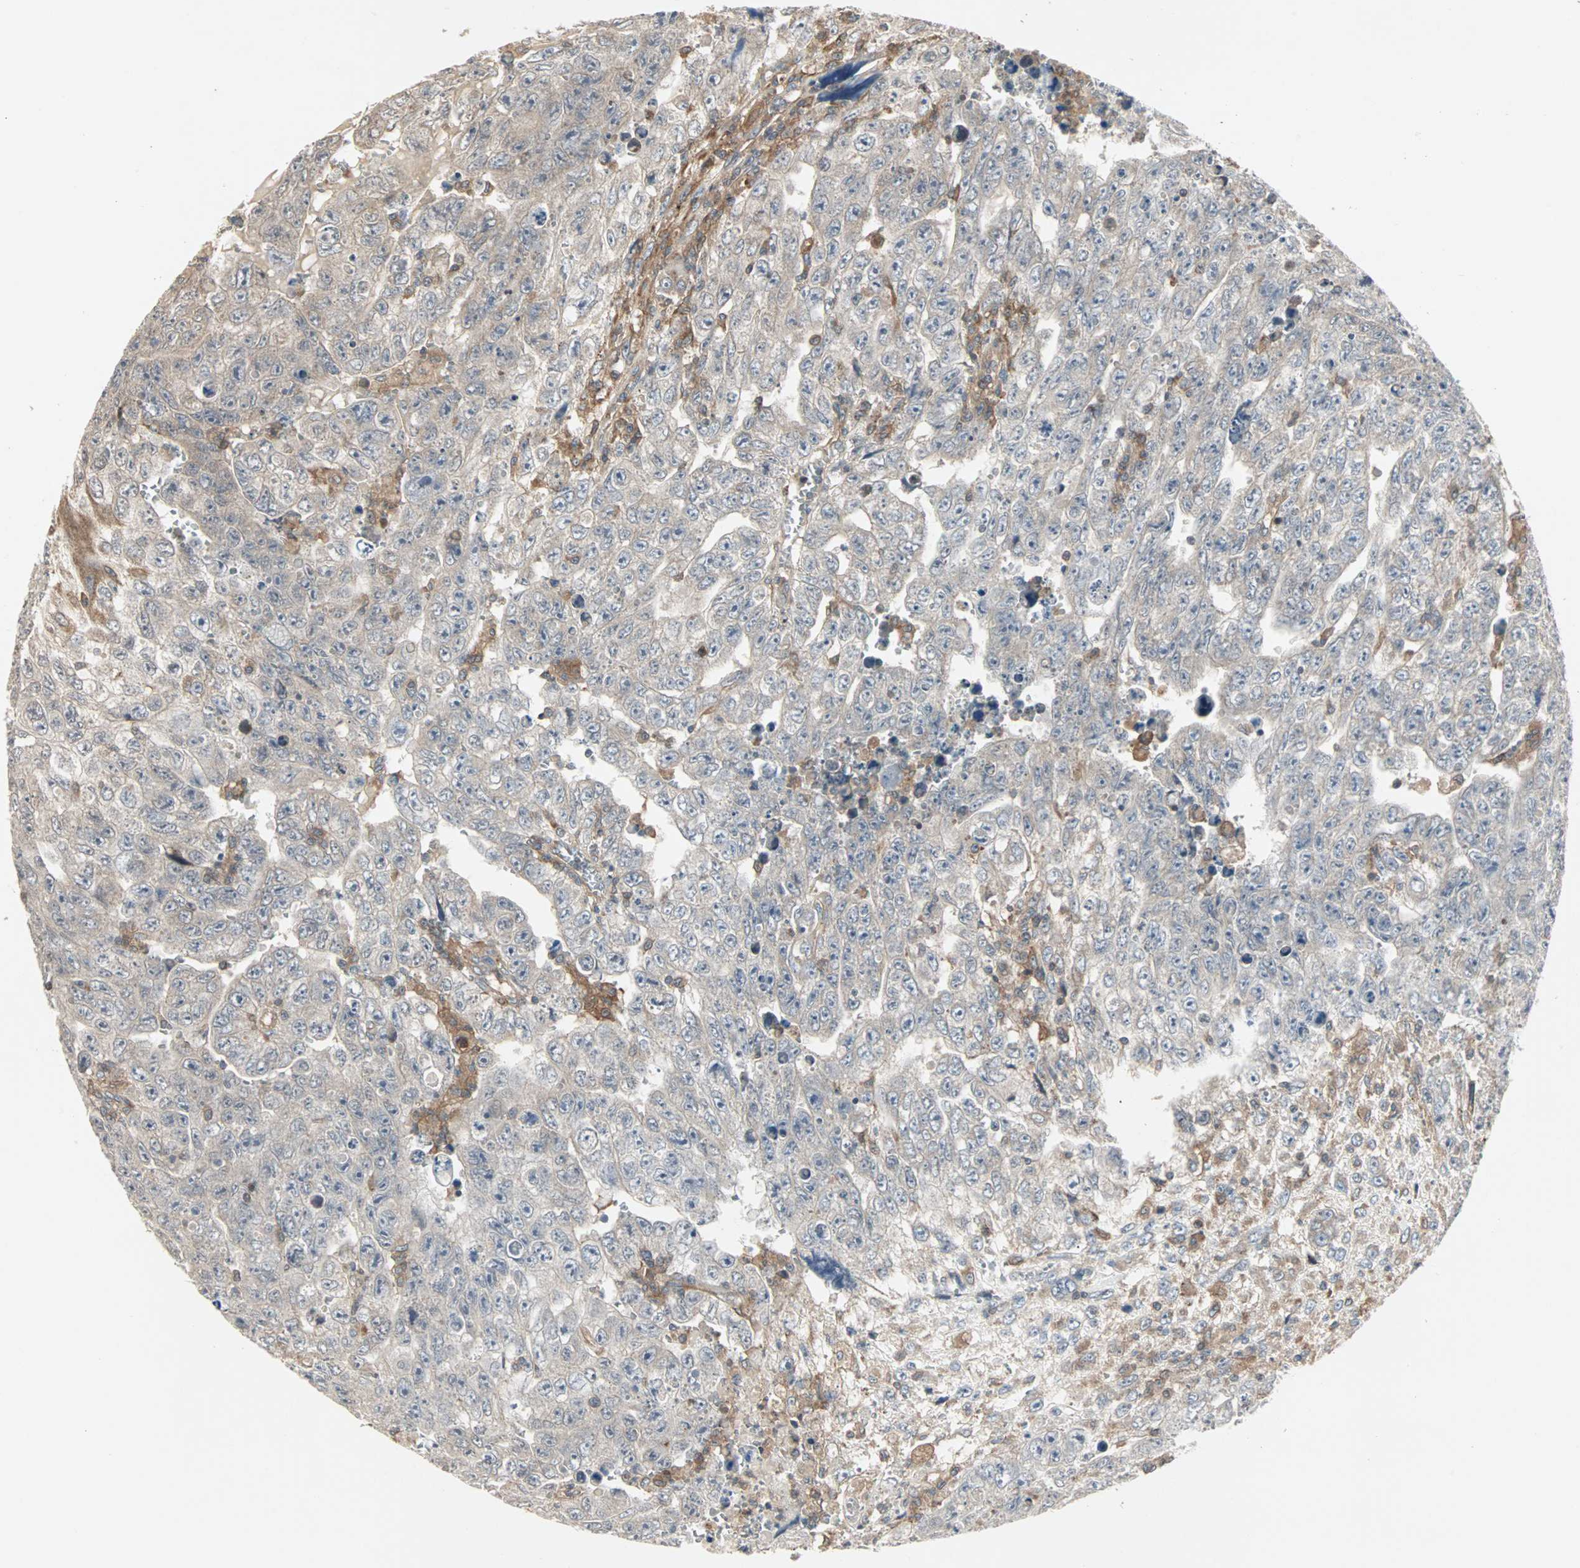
{"staining": {"intensity": "weak", "quantity": "25%-75%", "location": "cytoplasmic/membranous"}, "tissue": "testis cancer", "cell_type": "Tumor cells", "image_type": "cancer", "snomed": [{"axis": "morphology", "description": "Carcinoma, Embryonal, NOS"}, {"axis": "topography", "description": "Testis"}], "caption": "Testis cancer (embryonal carcinoma) was stained to show a protein in brown. There is low levels of weak cytoplasmic/membranous expression in about 25%-75% of tumor cells. Nuclei are stained in blue.", "gene": "GNAI2", "patient": {"sex": "male", "age": 28}}